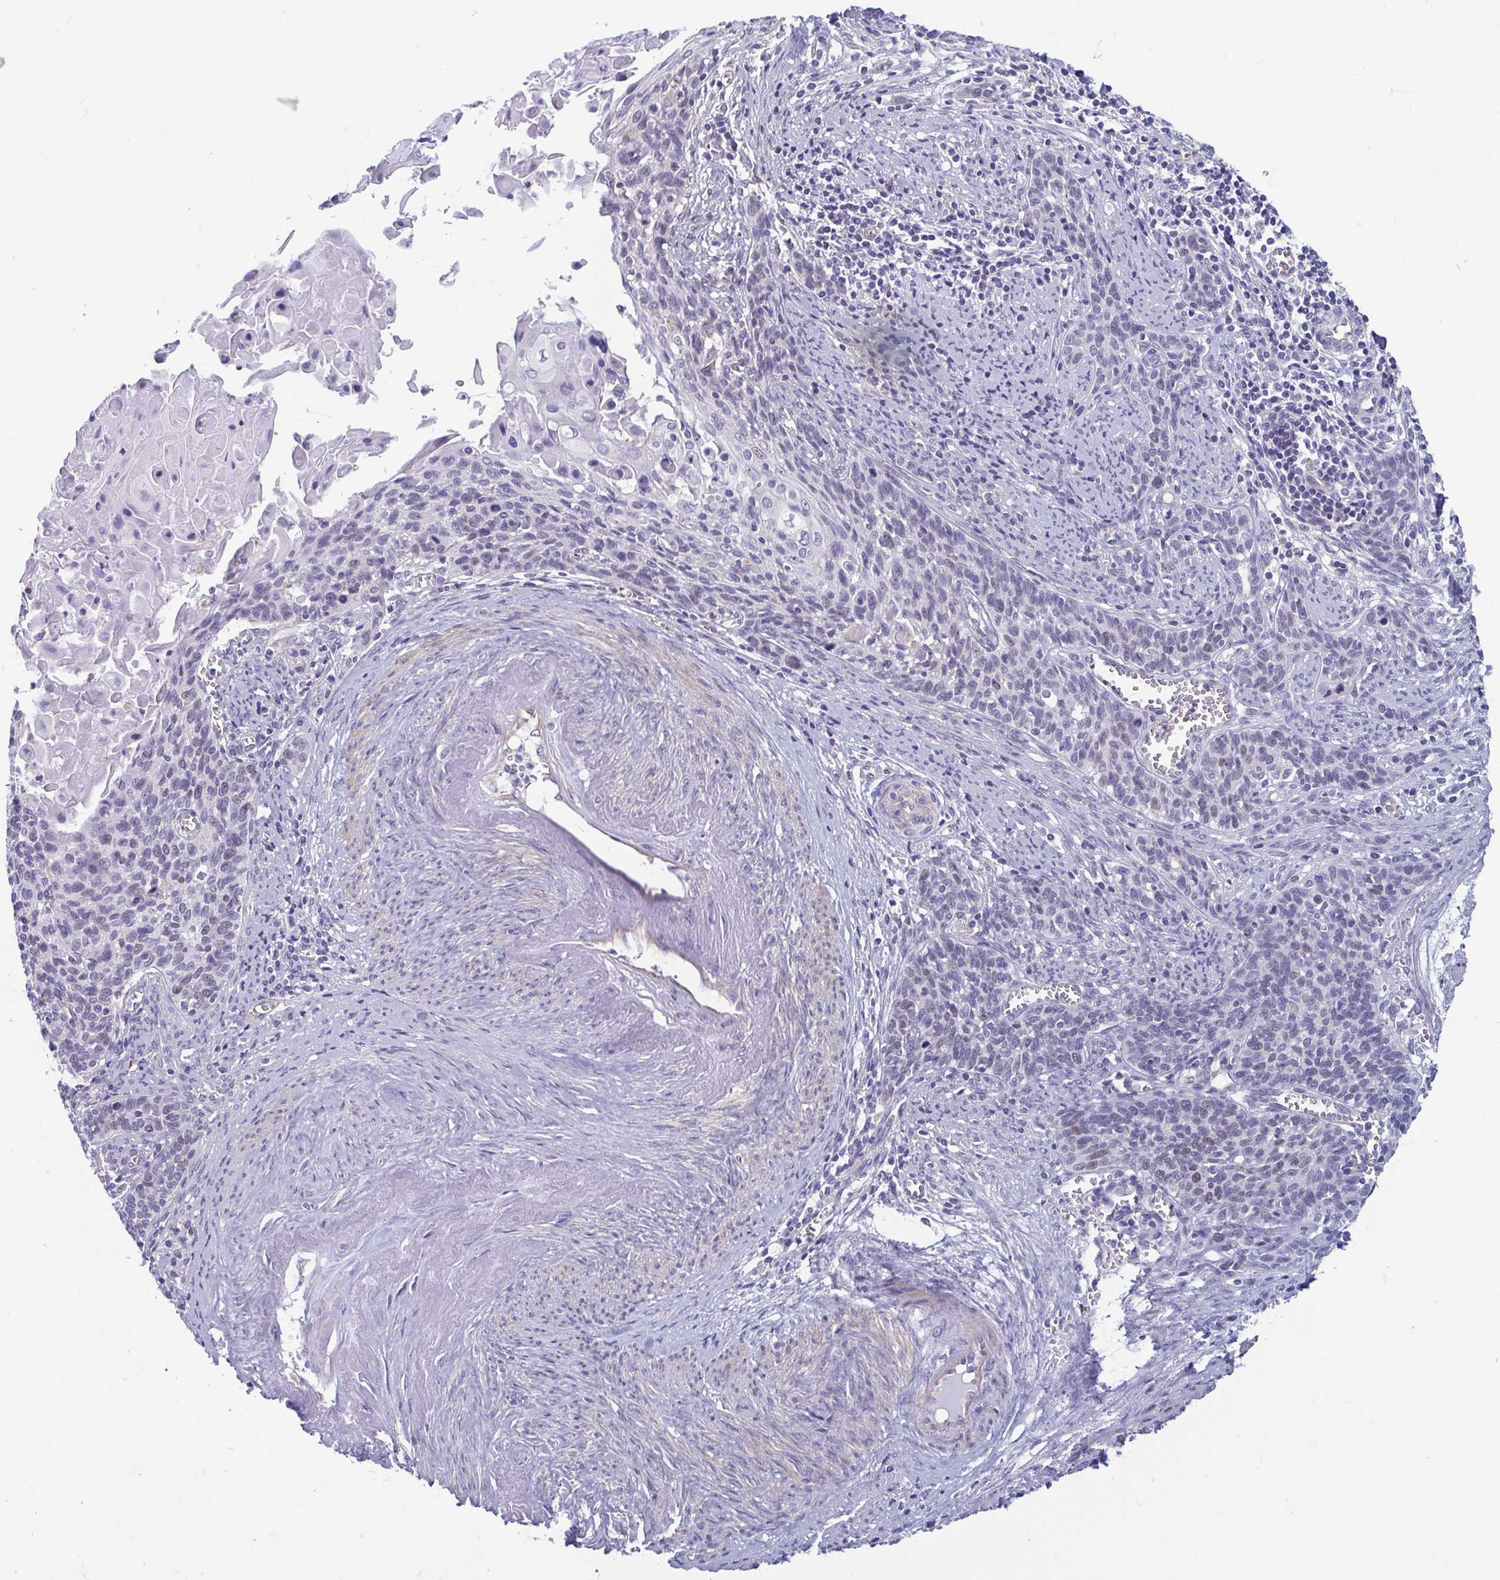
{"staining": {"intensity": "negative", "quantity": "none", "location": "none"}, "tissue": "cervical cancer", "cell_type": "Tumor cells", "image_type": "cancer", "snomed": [{"axis": "morphology", "description": "Squamous cell carcinoma, NOS"}, {"axis": "topography", "description": "Cervix"}], "caption": "The immunohistochemistry micrograph has no significant positivity in tumor cells of squamous cell carcinoma (cervical) tissue.", "gene": "MORC4", "patient": {"sex": "female", "age": 39}}